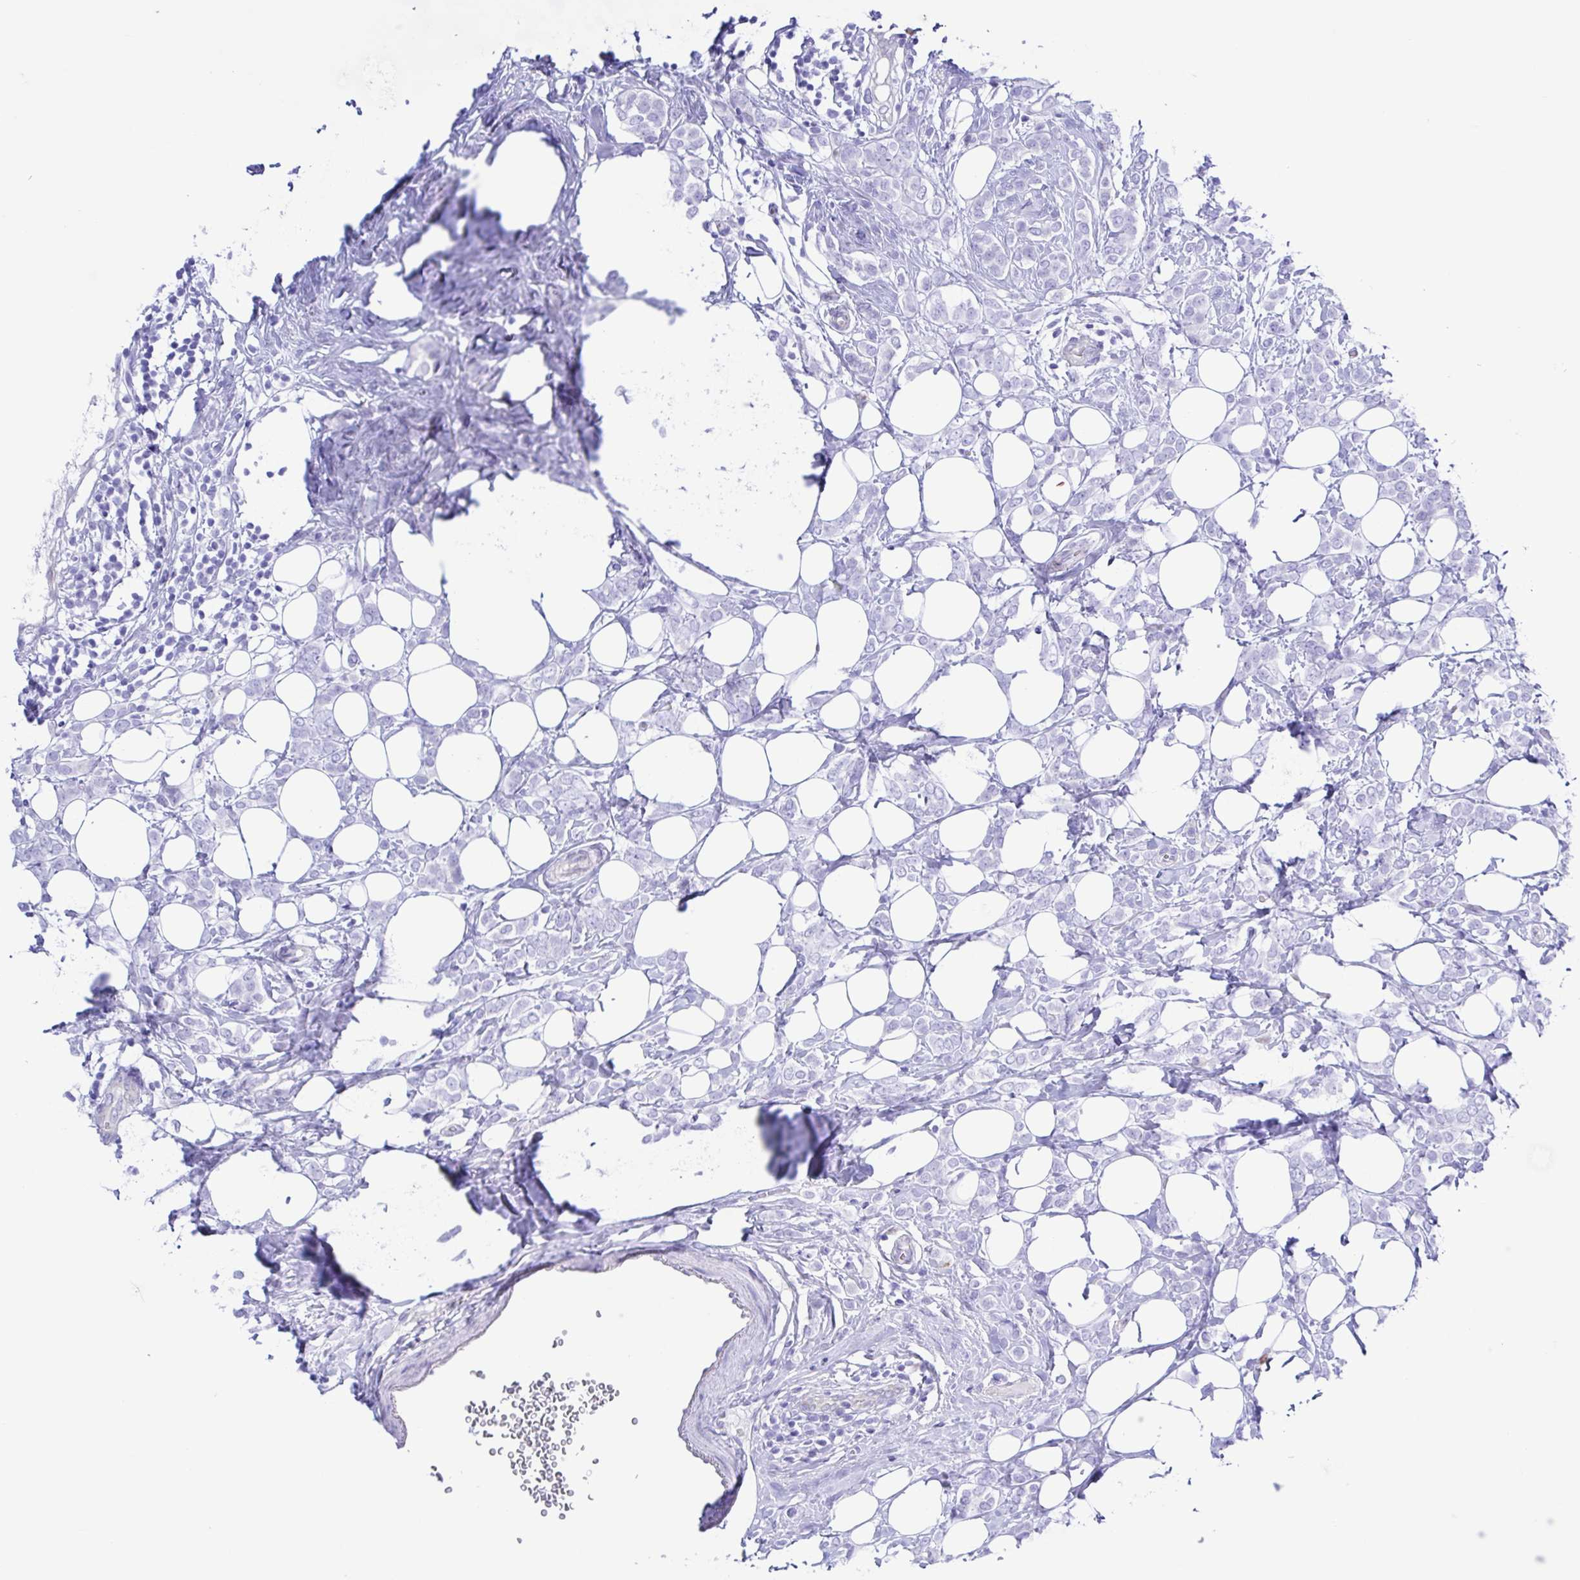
{"staining": {"intensity": "negative", "quantity": "none", "location": "none"}, "tissue": "breast cancer", "cell_type": "Tumor cells", "image_type": "cancer", "snomed": [{"axis": "morphology", "description": "Lobular carcinoma"}, {"axis": "topography", "description": "Breast"}], "caption": "Histopathology image shows no significant protein expression in tumor cells of lobular carcinoma (breast).", "gene": "GPR17", "patient": {"sex": "female", "age": 49}}